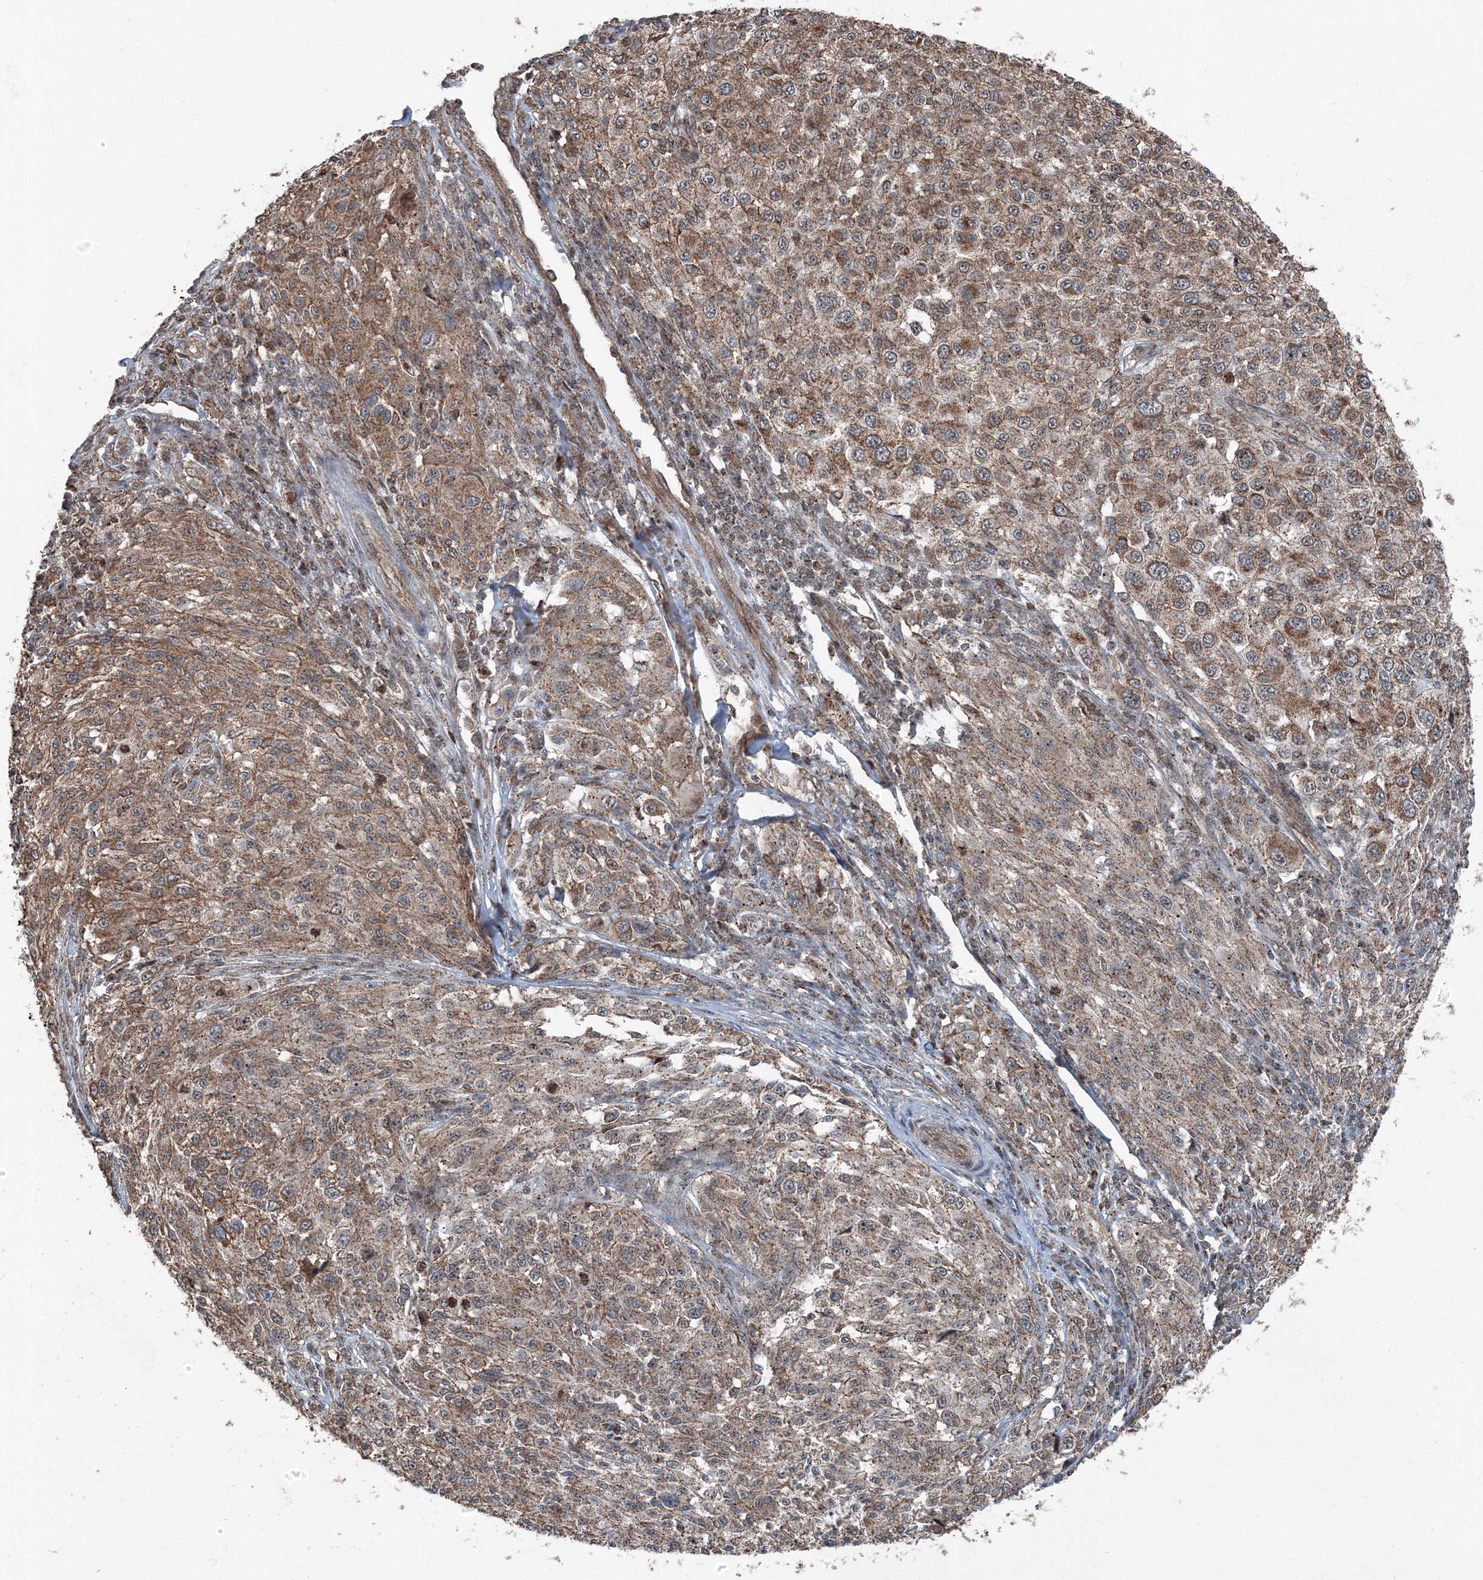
{"staining": {"intensity": "moderate", "quantity": "25%-75%", "location": "cytoplasmic/membranous"}, "tissue": "melanoma", "cell_type": "Tumor cells", "image_type": "cancer", "snomed": [{"axis": "morphology", "description": "Malignant melanoma, NOS"}, {"axis": "topography", "description": "Skin of trunk"}], "caption": "Melanoma tissue demonstrates moderate cytoplasmic/membranous expression in approximately 25%-75% of tumor cells, visualized by immunohistochemistry.", "gene": "AASDH", "patient": {"sex": "male", "age": 71}}